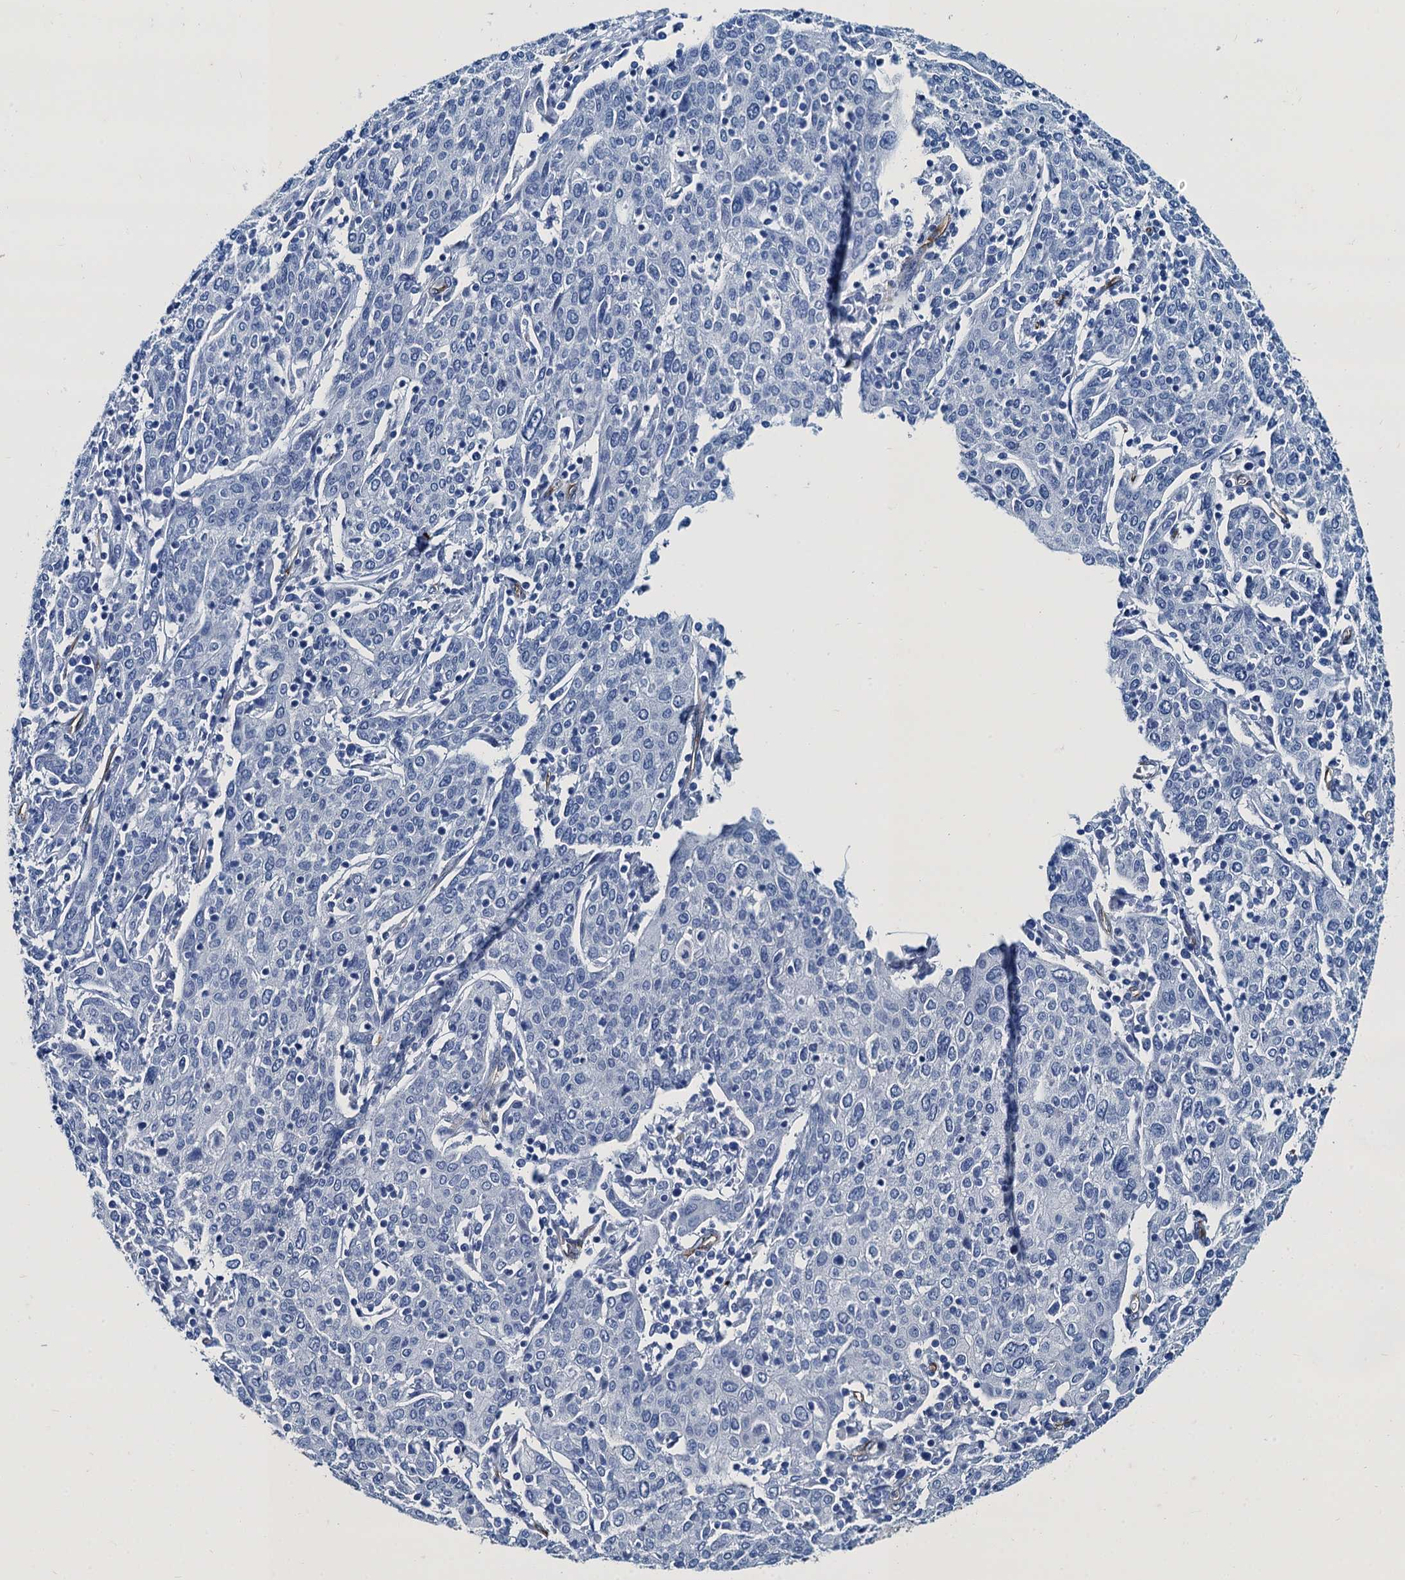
{"staining": {"intensity": "negative", "quantity": "none", "location": "none"}, "tissue": "cervical cancer", "cell_type": "Tumor cells", "image_type": "cancer", "snomed": [{"axis": "morphology", "description": "Squamous cell carcinoma, NOS"}, {"axis": "topography", "description": "Cervix"}], "caption": "Immunohistochemical staining of squamous cell carcinoma (cervical) reveals no significant positivity in tumor cells.", "gene": "CAVIN2", "patient": {"sex": "female", "age": 67}}